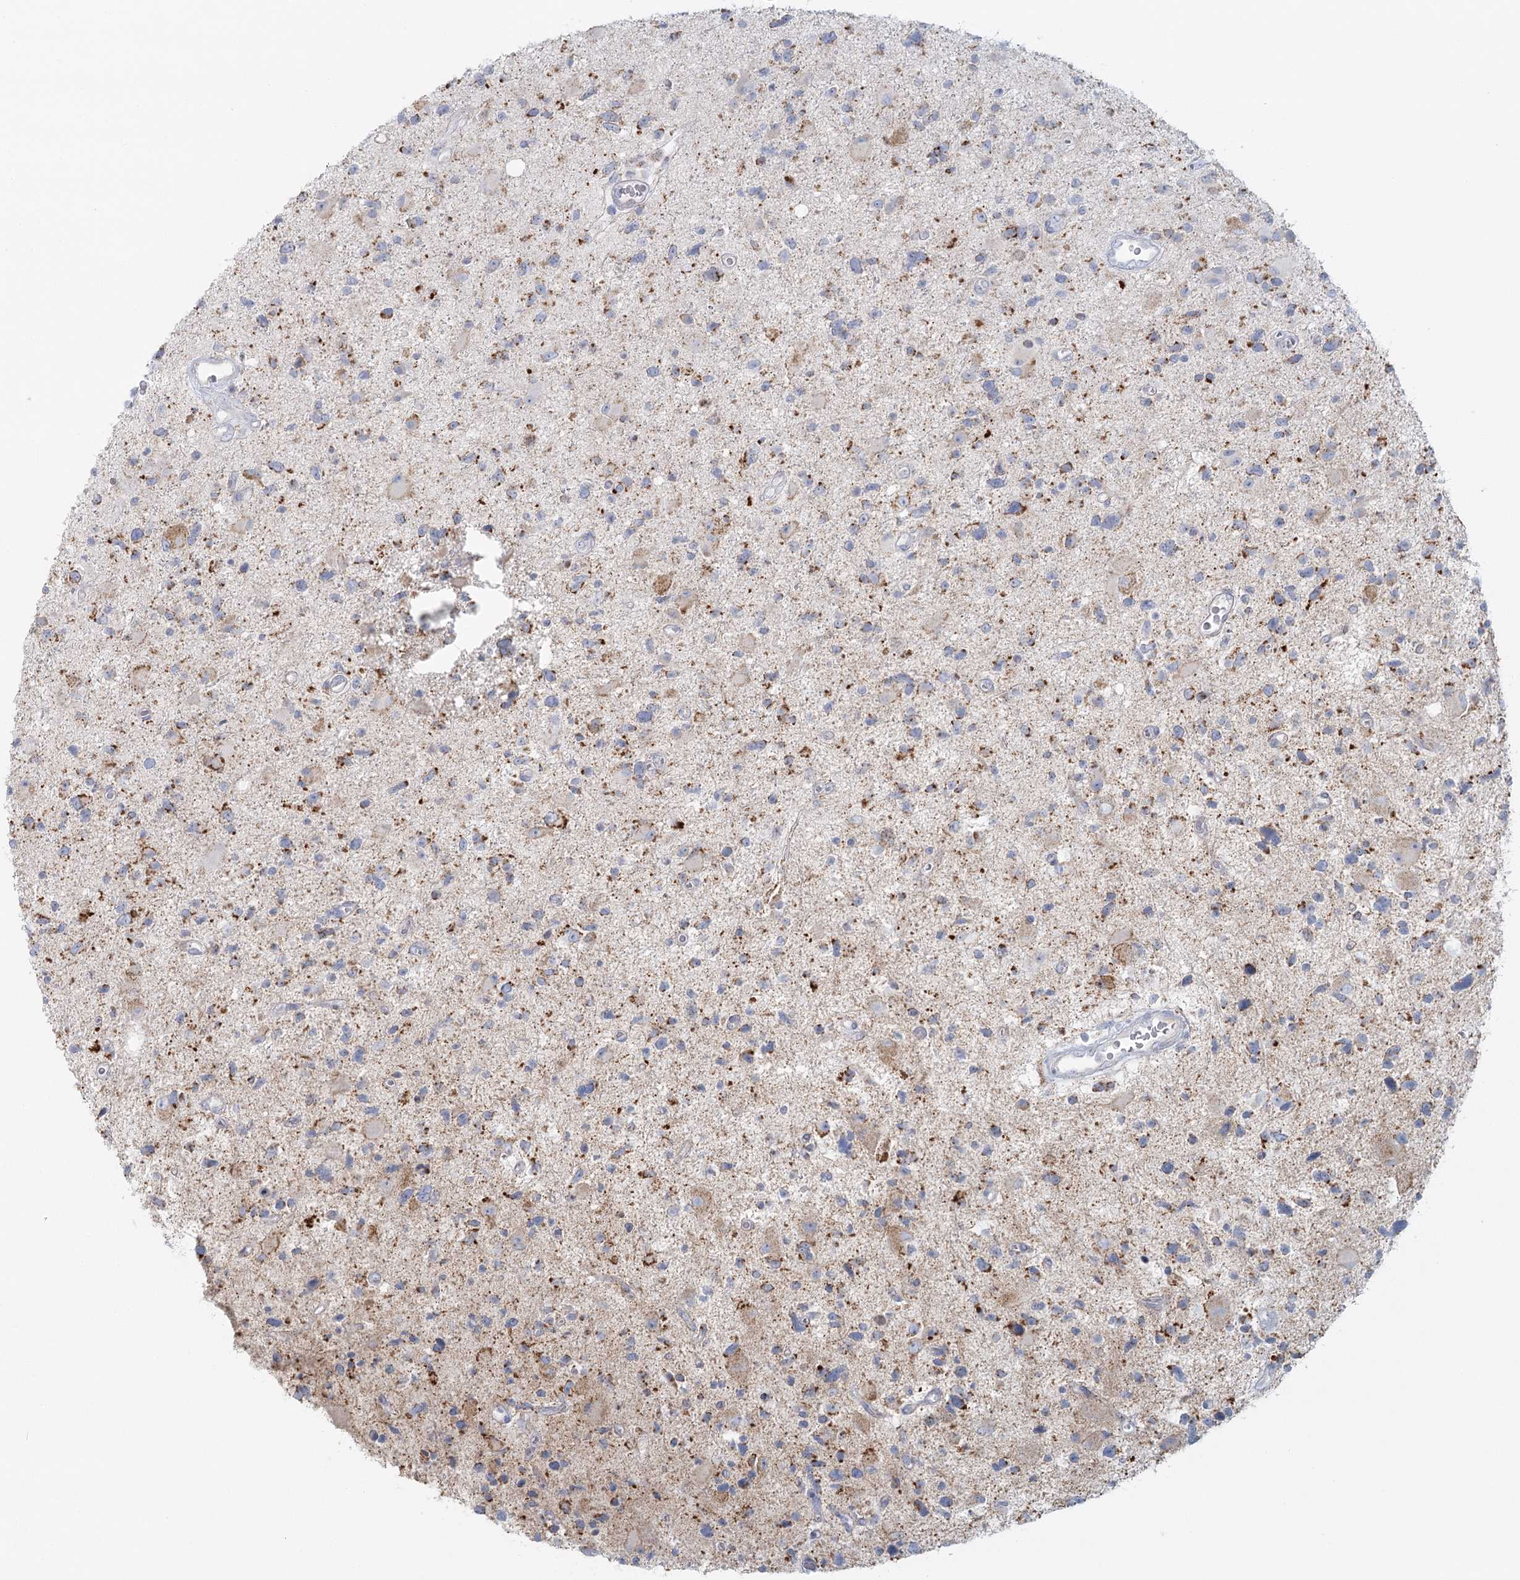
{"staining": {"intensity": "moderate", "quantity": "<25%", "location": "cytoplasmic/membranous"}, "tissue": "glioma", "cell_type": "Tumor cells", "image_type": "cancer", "snomed": [{"axis": "morphology", "description": "Glioma, malignant, High grade"}, {"axis": "topography", "description": "Brain"}], "caption": "The photomicrograph reveals a brown stain indicating the presence of a protein in the cytoplasmic/membranous of tumor cells in glioma. Using DAB (3,3'-diaminobenzidine) (brown) and hematoxylin (blue) stains, captured at high magnification using brightfield microscopy.", "gene": "BPHL", "patient": {"sex": "male", "age": 33}}